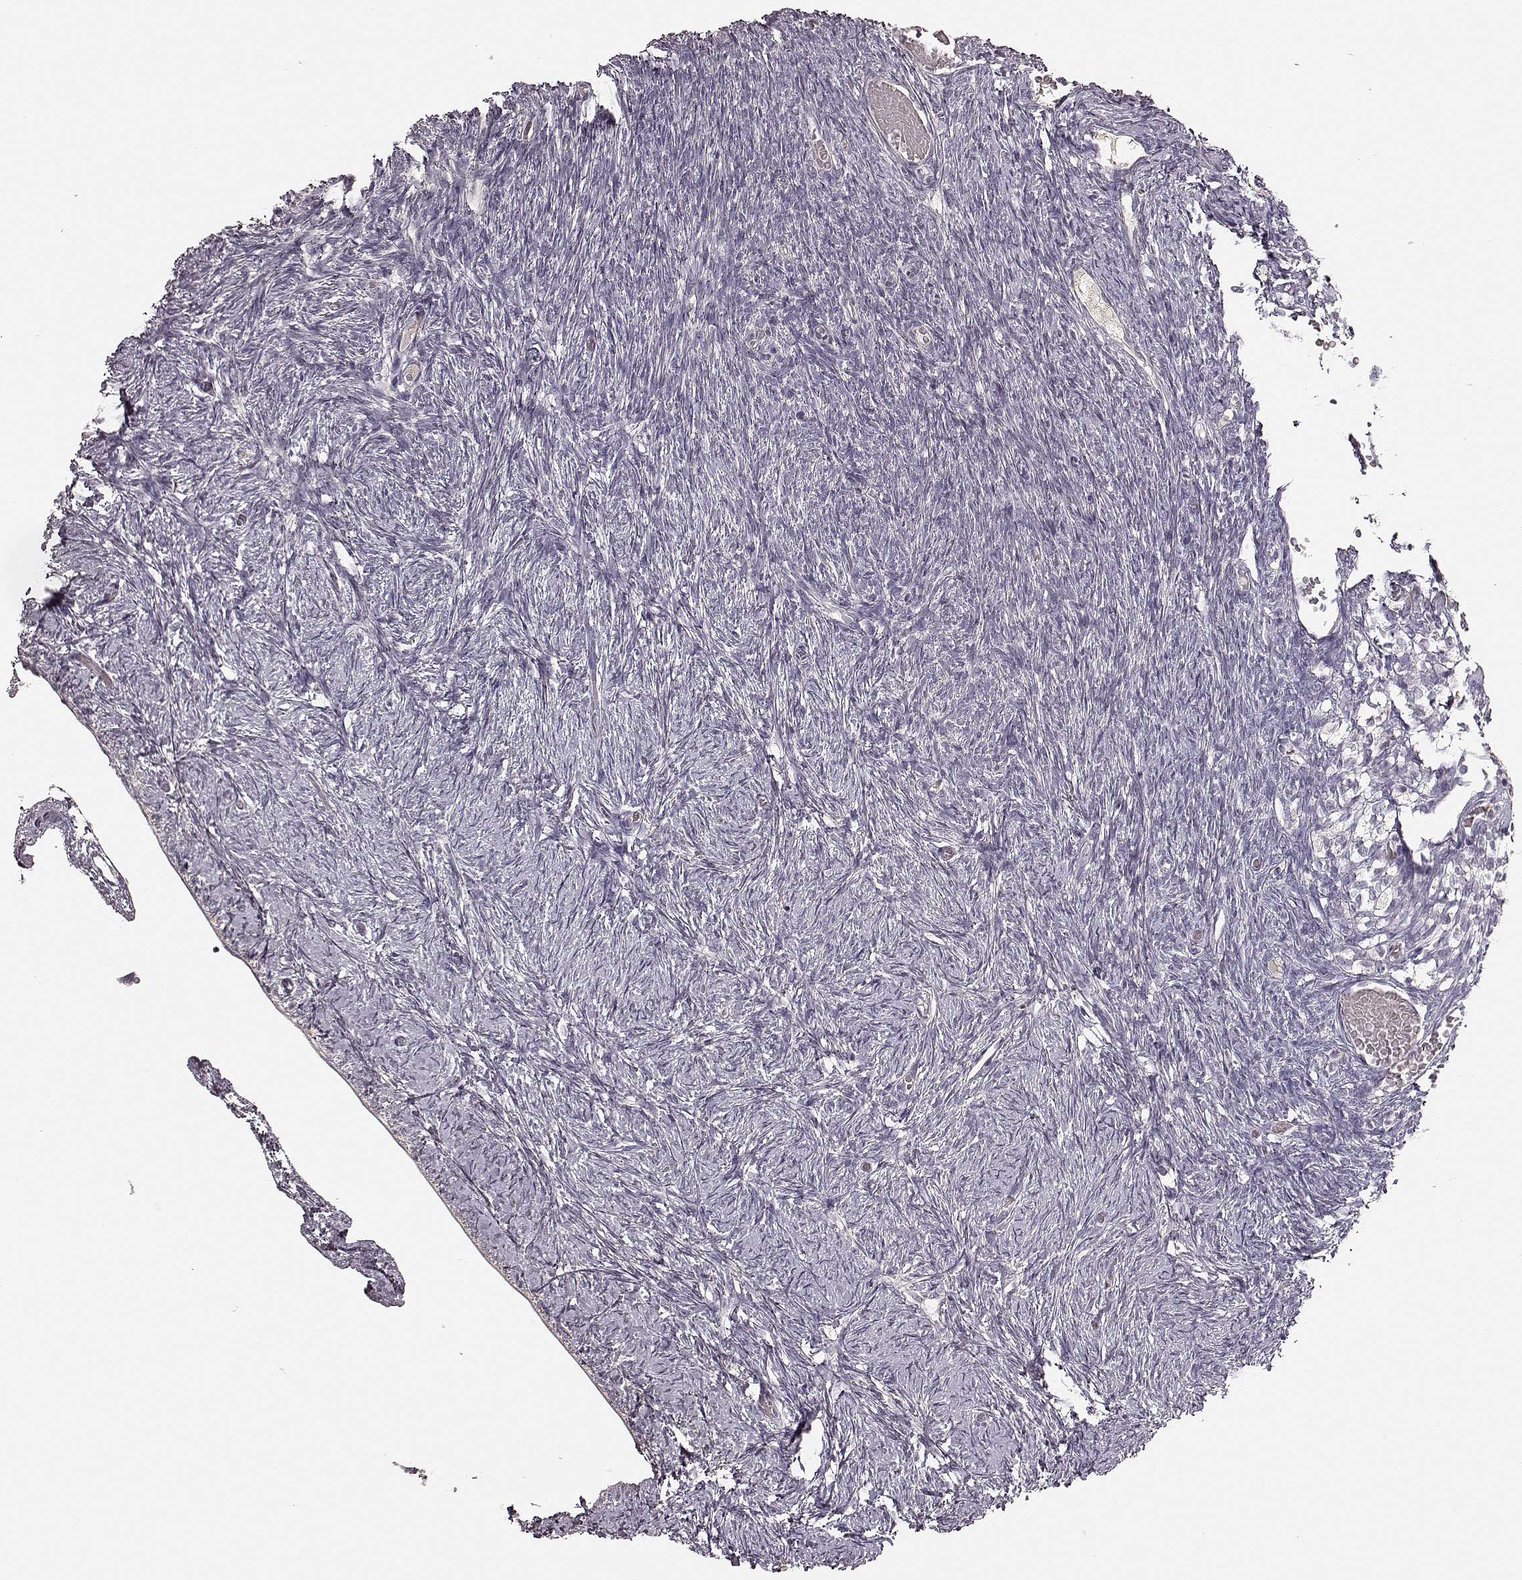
{"staining": {"intensity": "negative", "quantity": "none", "location": "none"}, "tissue": "ovary", "cell_type": "Follicle cells", "image_type": "normal", "snomed": [{"axis": "morphology", "description": "Normal tissue, NOS"}, {"axis": "topography", "description": "Ovary"}], "caption": "Immunohistochemistry micrograph of unremarkable ovary: ovary stained with DAB (3,3'-diaminobenzidine) shows no significant protein expression in follicle cells. (DAB IHC visualized using brightfield microscopy, high magnification).", "gene": "MIA", "patient": {"sex": "female", "age": 39}}